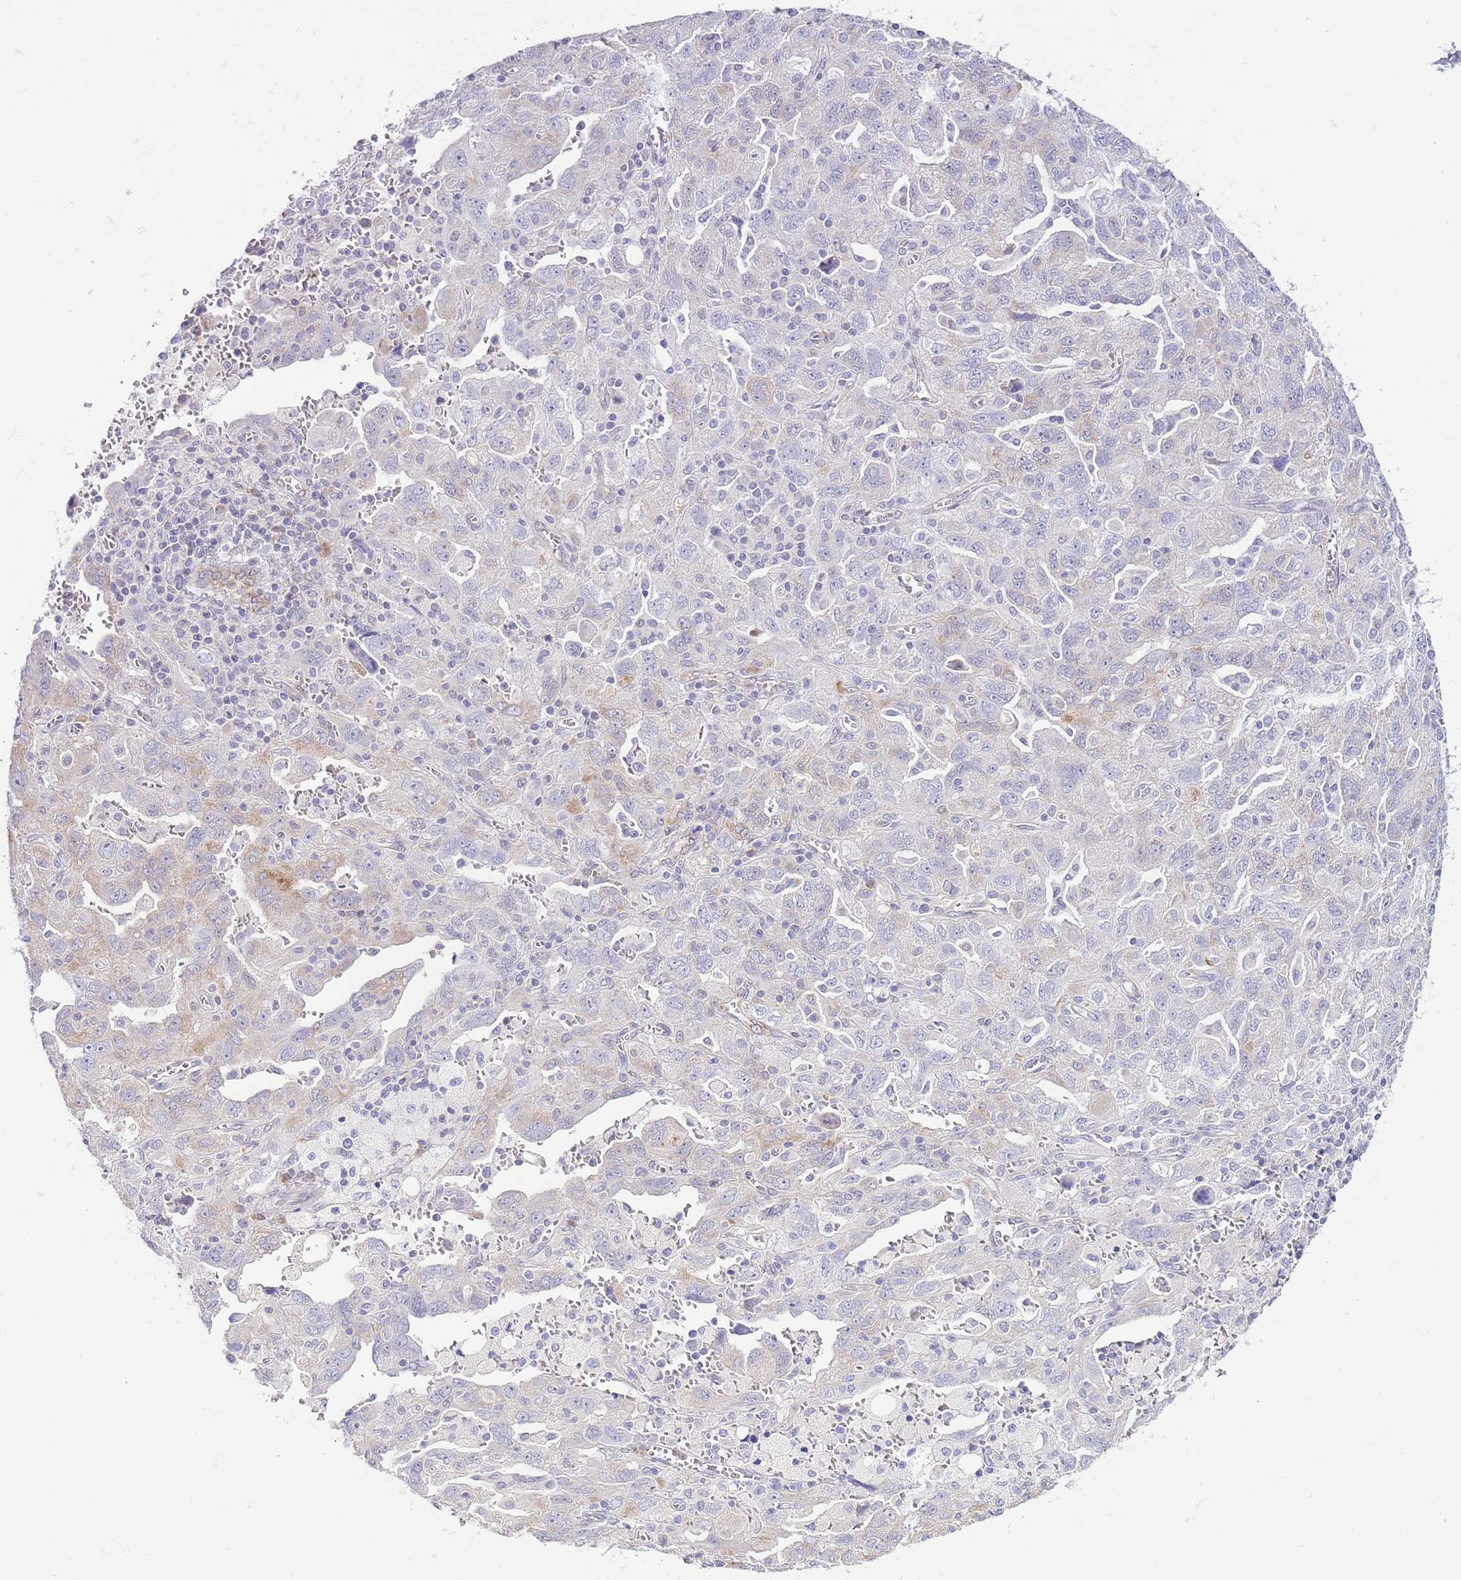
{"staining": {"intensity": "weak", "quantity": "<25%", "location": "cytoplasmic/membranous"}, "tissue": "ovarian cancer", "cell_type": "Tumor cells", "image_type": "cancer", "snomed": [{"axis": "morphology", "description": "Carcinoma, NOS"}, {"axis": "morphology", "description": "Cystadenocarcinoma, serous, NOS"}, {"axis": "topography", "description": "Ovary"}], "caption": "Histopathology image shows no significant protein positivity in tumor cells of ovarian cancer.", "gene": "EBPL", "patient": {"sex": "female", "age": 69}}